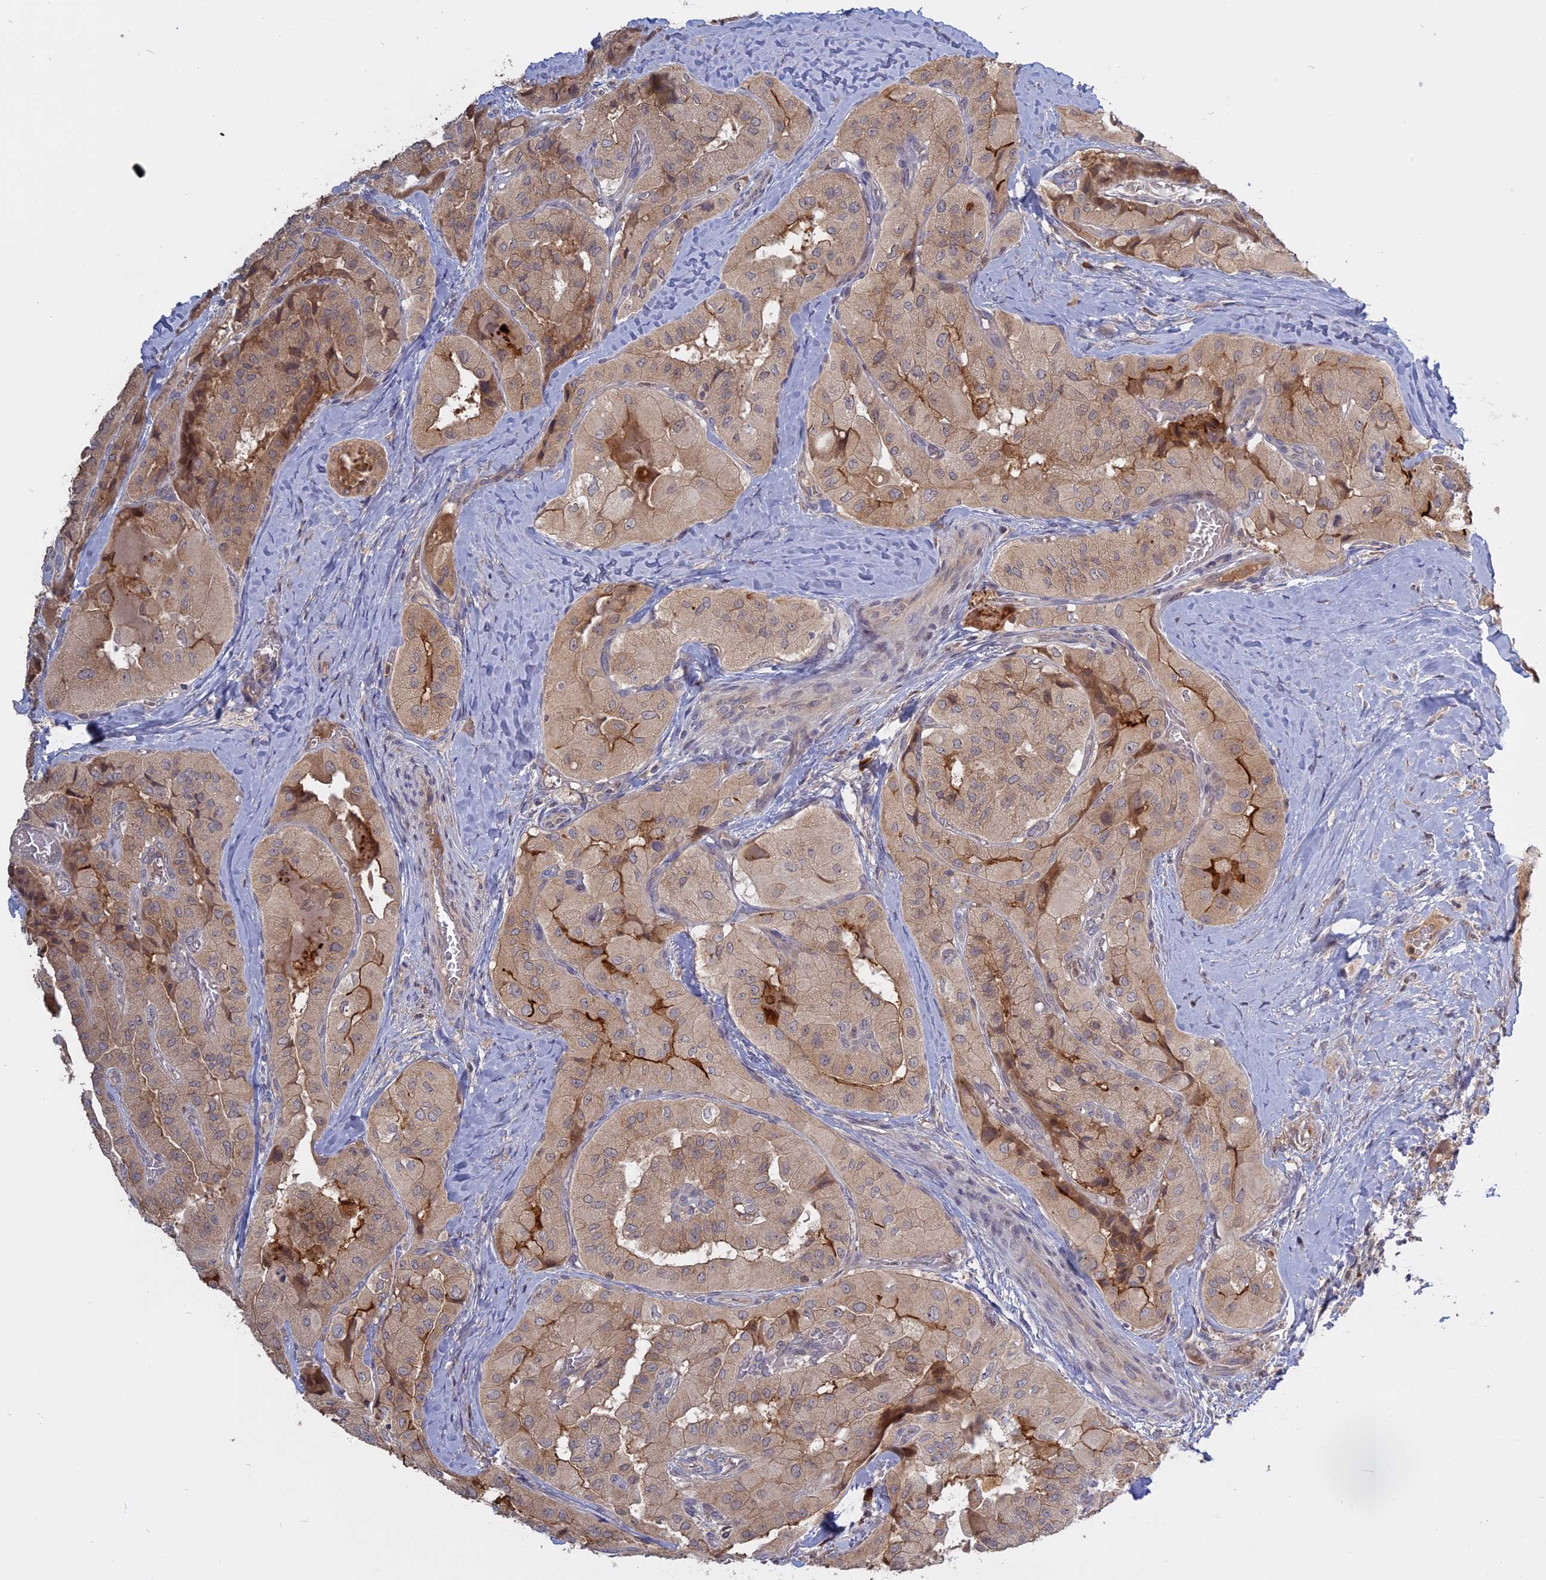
{"staining": {"intensity": "weak", "quantity": "25%-75%", "location": "cytoplasmic/membranous"}, "tissue": "thyroid cancer", "cell_type": "Tumor cells", "image_type": "cancer", "snomed": [{"axis": "morphology", "description": "Normal tissue, NOS"}, {"axis": "morphology", "description": "Papillary adenocarcinoma, NOS"}, {"axis": "topography", "description": "Thyroid gland"}], "caption": "Thyroid cancer (papillary adenocarcinoma) stained with IHC displays weak cytoplasmic/membranous staining in approximately 25%-75% of tumor cells.", "gene": "TMEM208", "patient": {"sex": "female", "age": 59}}